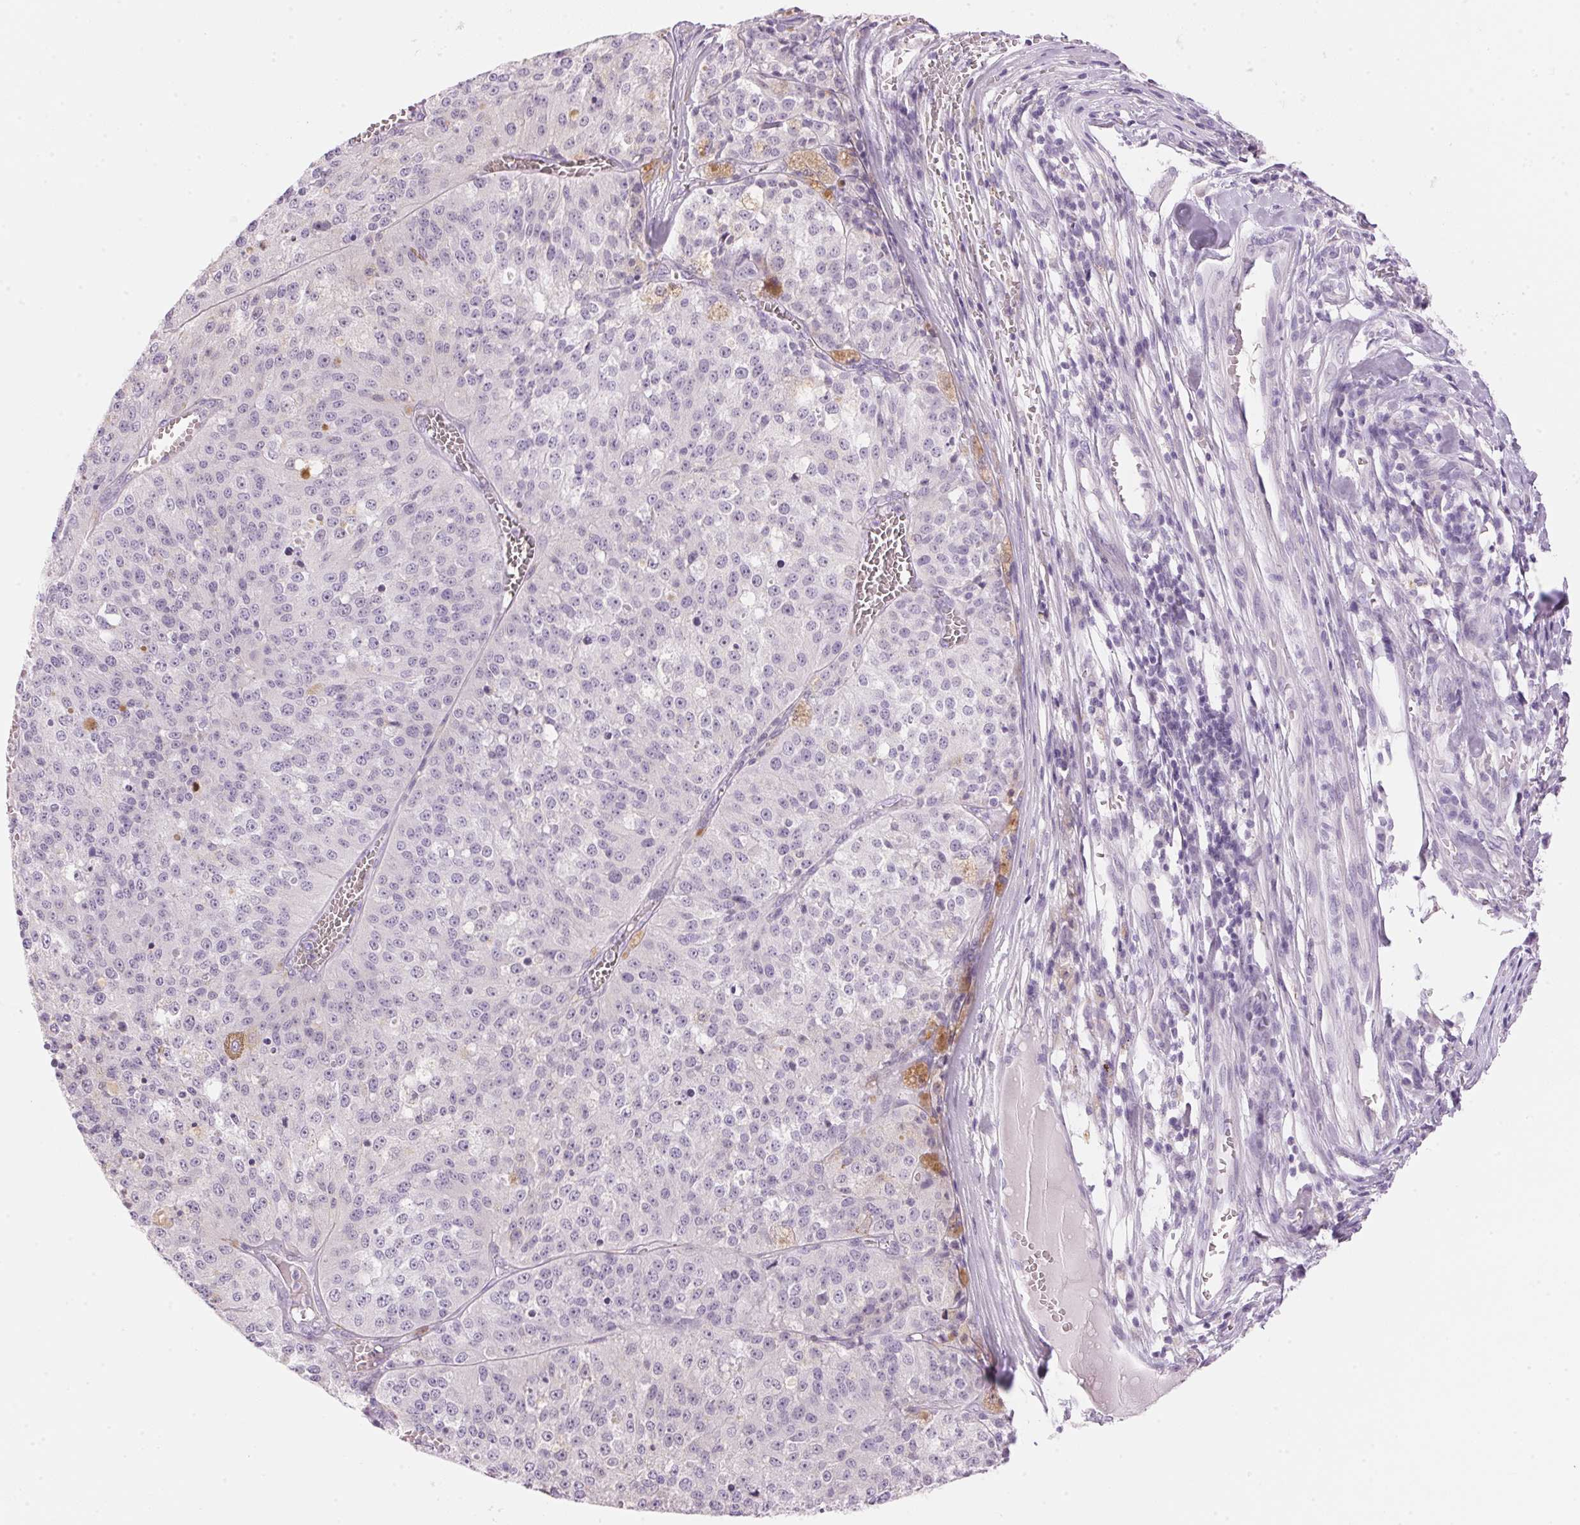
{"staining": {"intensity": "negative", "quantity": "none", "location": "none"}, "tissue": "melanoma", "cell_type": "Tumor cells", "image_type": "cancer", "snomed": [{"axis": "morphology", "description": "Malignant melanoma, Metastatic site"}, {"axis": "topography", "description": "Lymph node"}], "caption": "IHC of malignant melanoma (metastatic site) demonstrates no positivity in tumor cells.", "gene": "HSD17B2", "patient": {"sex": "female", "age": 64}}